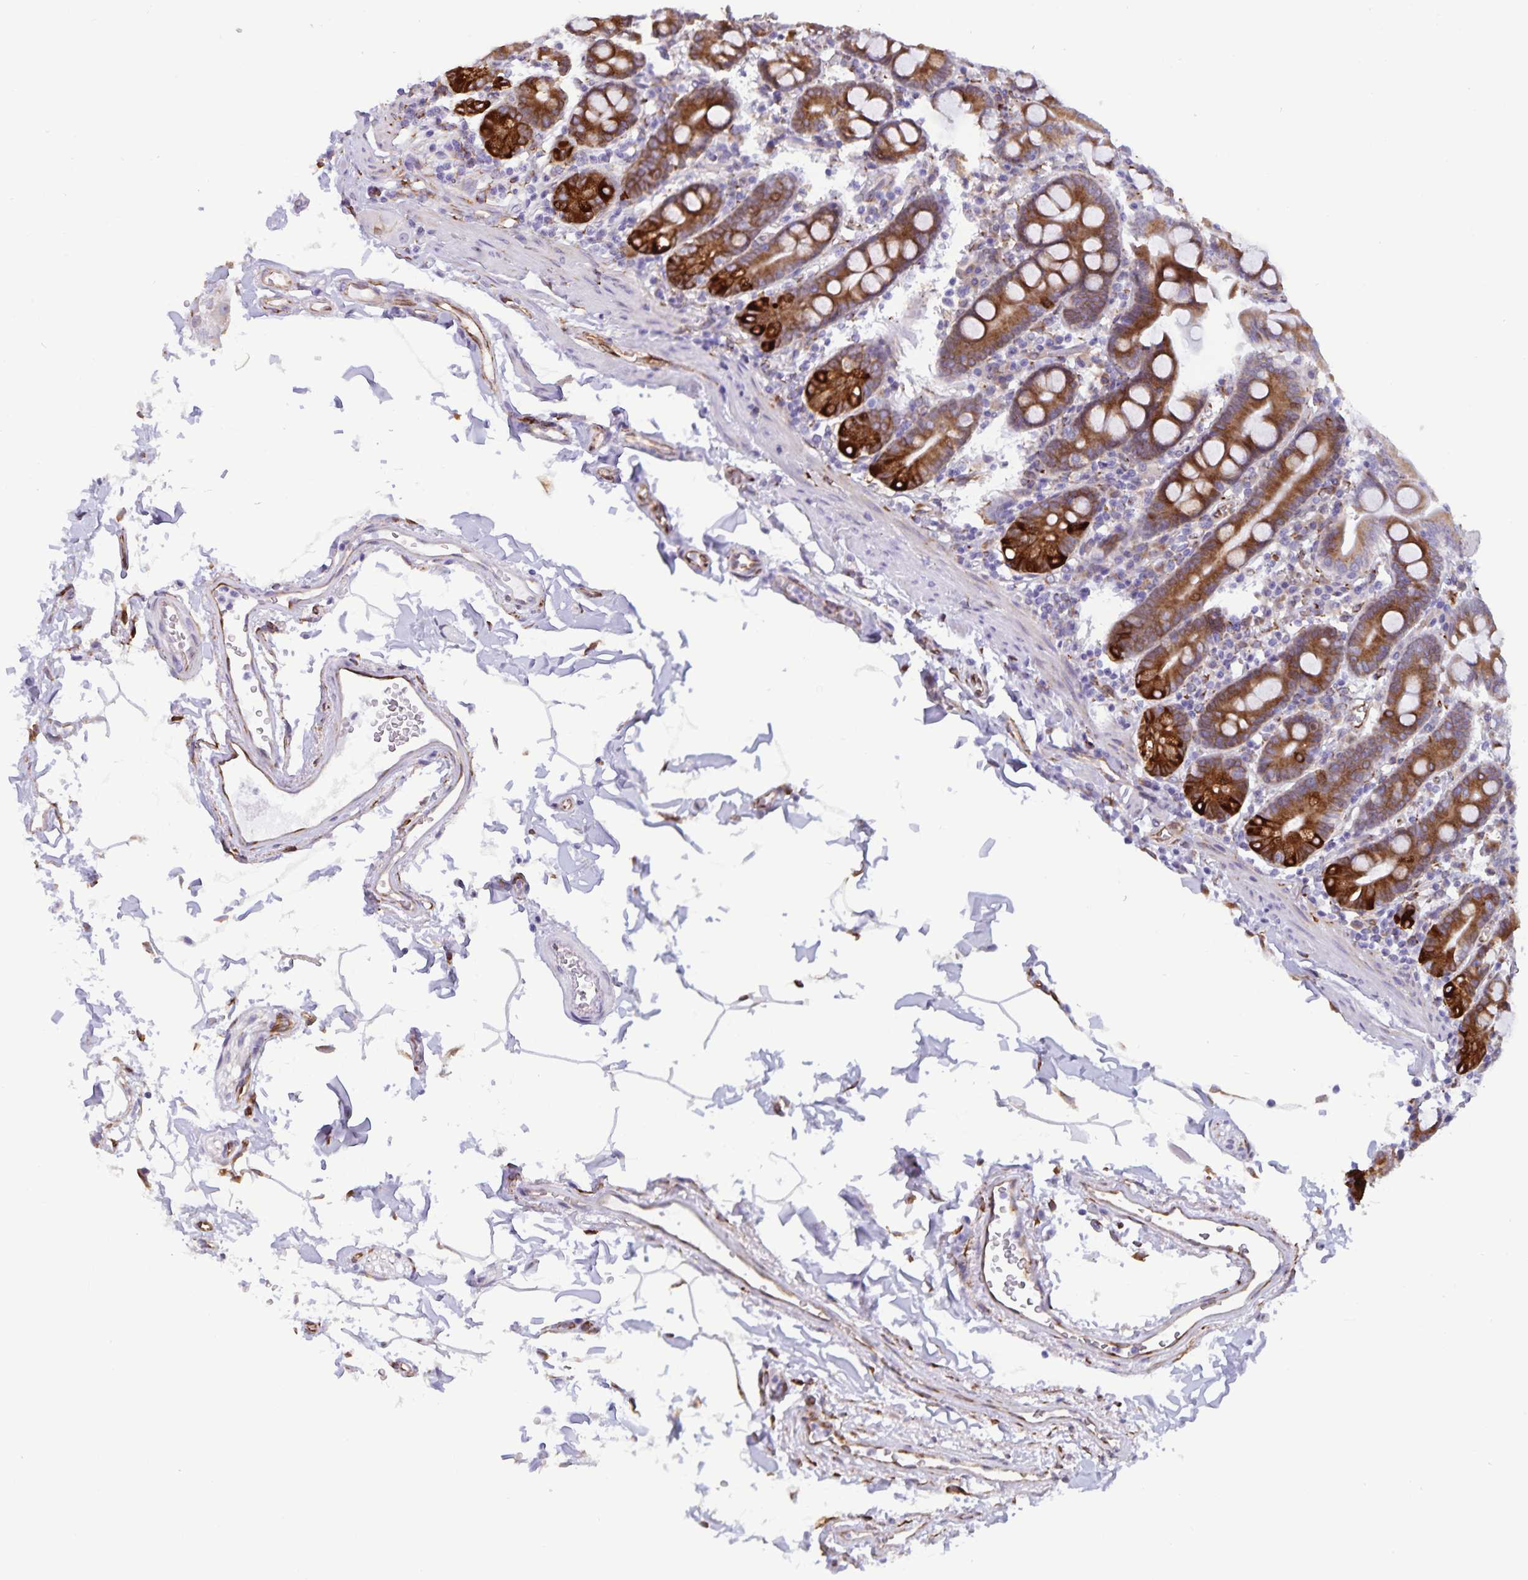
{"staining": {"intensity": "strong", "quantity": "25%-75%", "location": "cytoplasmic/membranous"}, "tissue": "duodenum", "cell_type": "Glandular cells", "image_type": "normal", "snomed": [{"axis": "morphology", "description": "Normal tissue, NOS"}, {"axis": "topography", "description": "Pancreas"}, {"axis": "topography", "description": "Duodenum"}], "caption": "Immunohistochemistry (IHC) of unremarkable human duodenum displays high levels of strong cytoplasmic/membranous positivity in about 25%-75% of glandular cells.", "gene": "RCN1", "patient": {"sex": "male", "age": 59}}